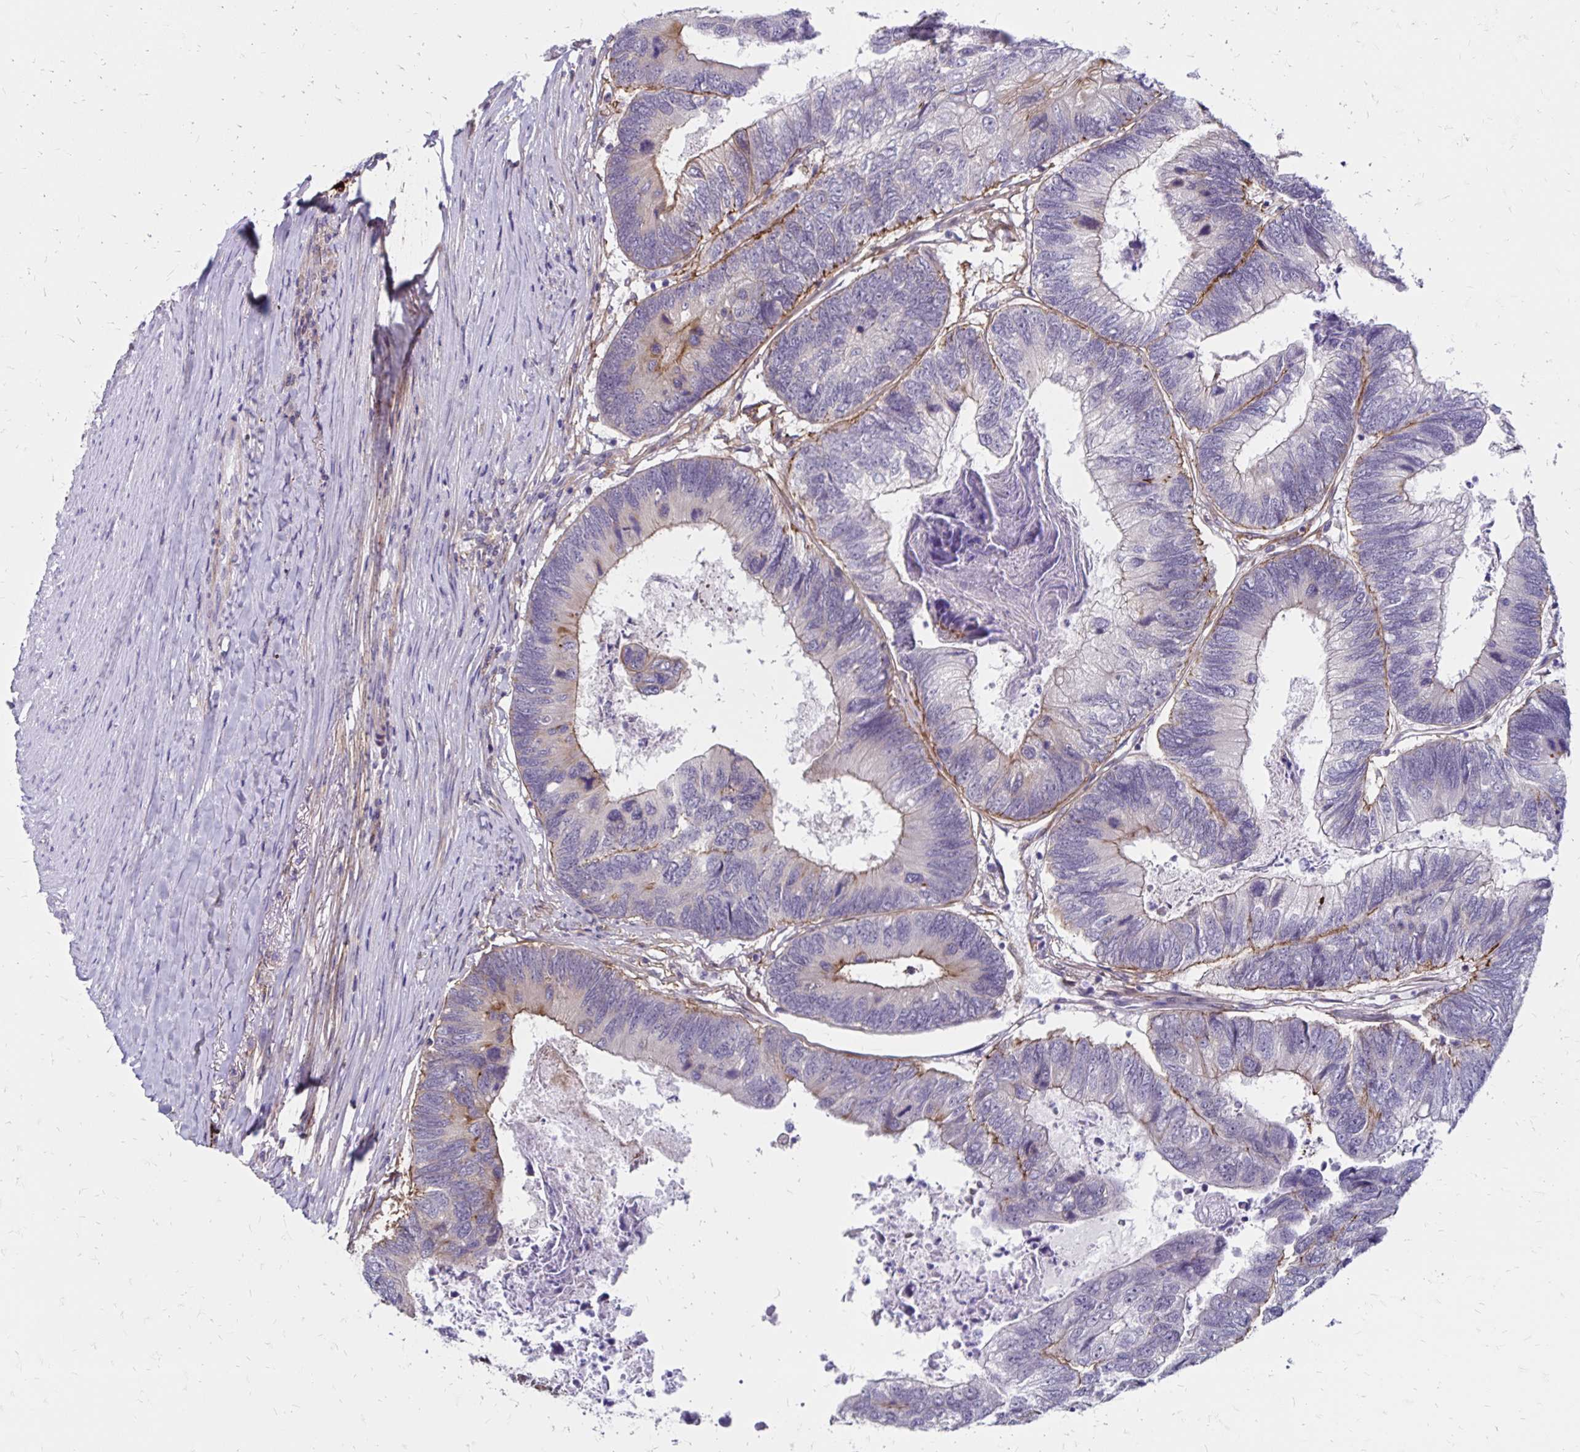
{"staining": {"intensity": "moderate", "quantity": "<25%", "location": "cytoplasmic/membranous"}, "tissue": "colorectal cancer", "cell_type": "Tumor cells", "image_type": "cancer", "snomed": [{"axis": "morphology", "description": "Adenocarcinoma, NOS"}, {"axis": "topography", "description": "Colon"}], "caption": "Immunohistochemistry photomicrograph of neoplastic tissue: human colorectal adenocarcinoma stained using immunohistochemistry shows low levels of moderate protein expression localized specifically in the cytoplasmic/membranous of tumor cells, appearing as a cytoplasmic/membranous brown color.", "gene": "TNS3", "patient": {"sex": "female", "age": 67}}